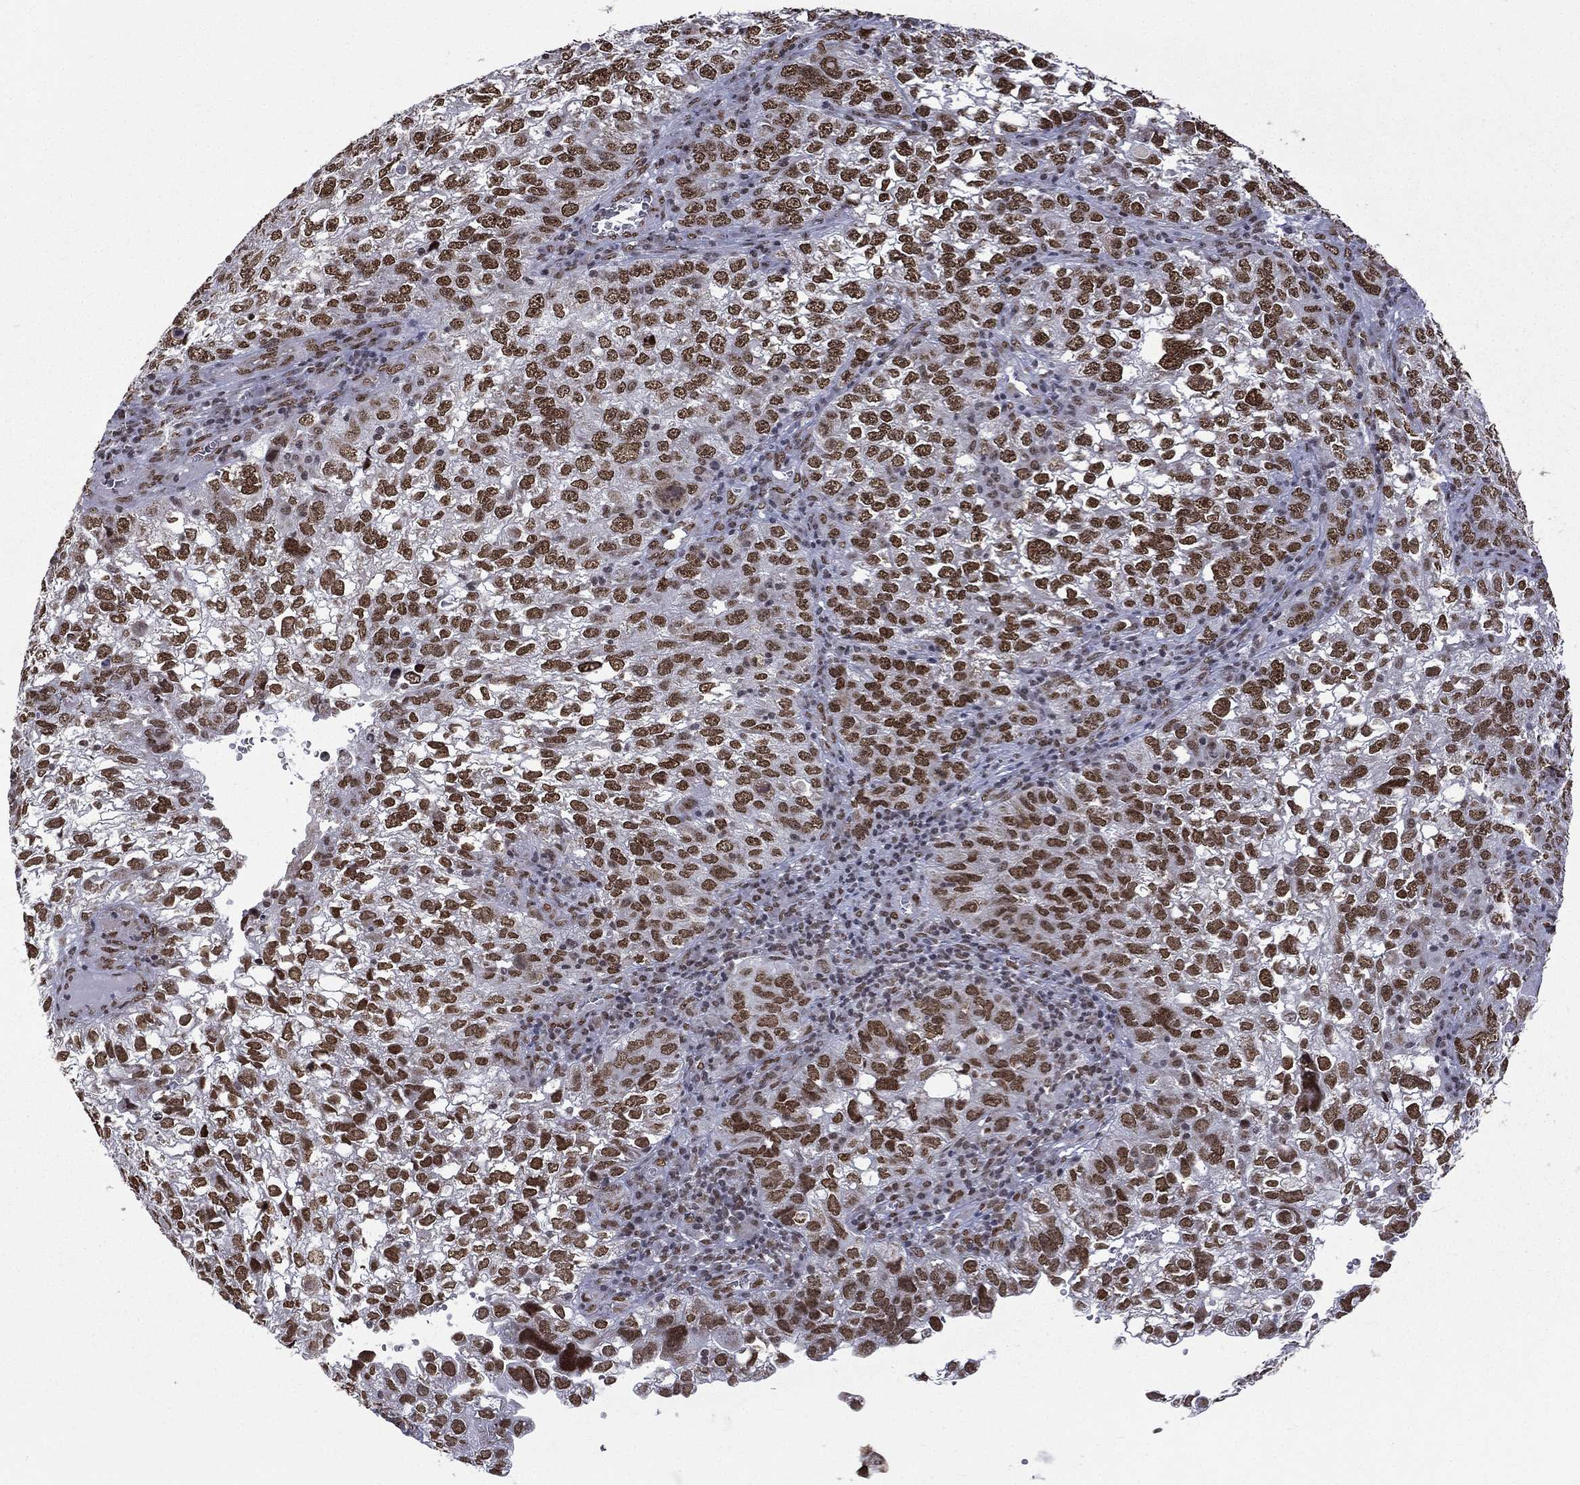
{"staining": {"intensity": "strong", "quantity": ">75%", "location": "nuclear"}, "tissue": "cervical cancer", "cell_type": "Tumor cells", "image_type": "cancer", "snomed": [{"axis": "morphology", "description": "Squamous cell carcinoma, NOS"}, {"axis": "topography", "description": "Cervix"}], "caption": "Immunohistochemistry (IHC) (DAB (3,3'-diaminobenzidine)) staining of squamous cell carcinoma (cervical) shows strong nuclear protein expression in approximately >75% of tumor cells.", "gene": "C5orf24", "patient": {"sex": "female", "age": 55}}